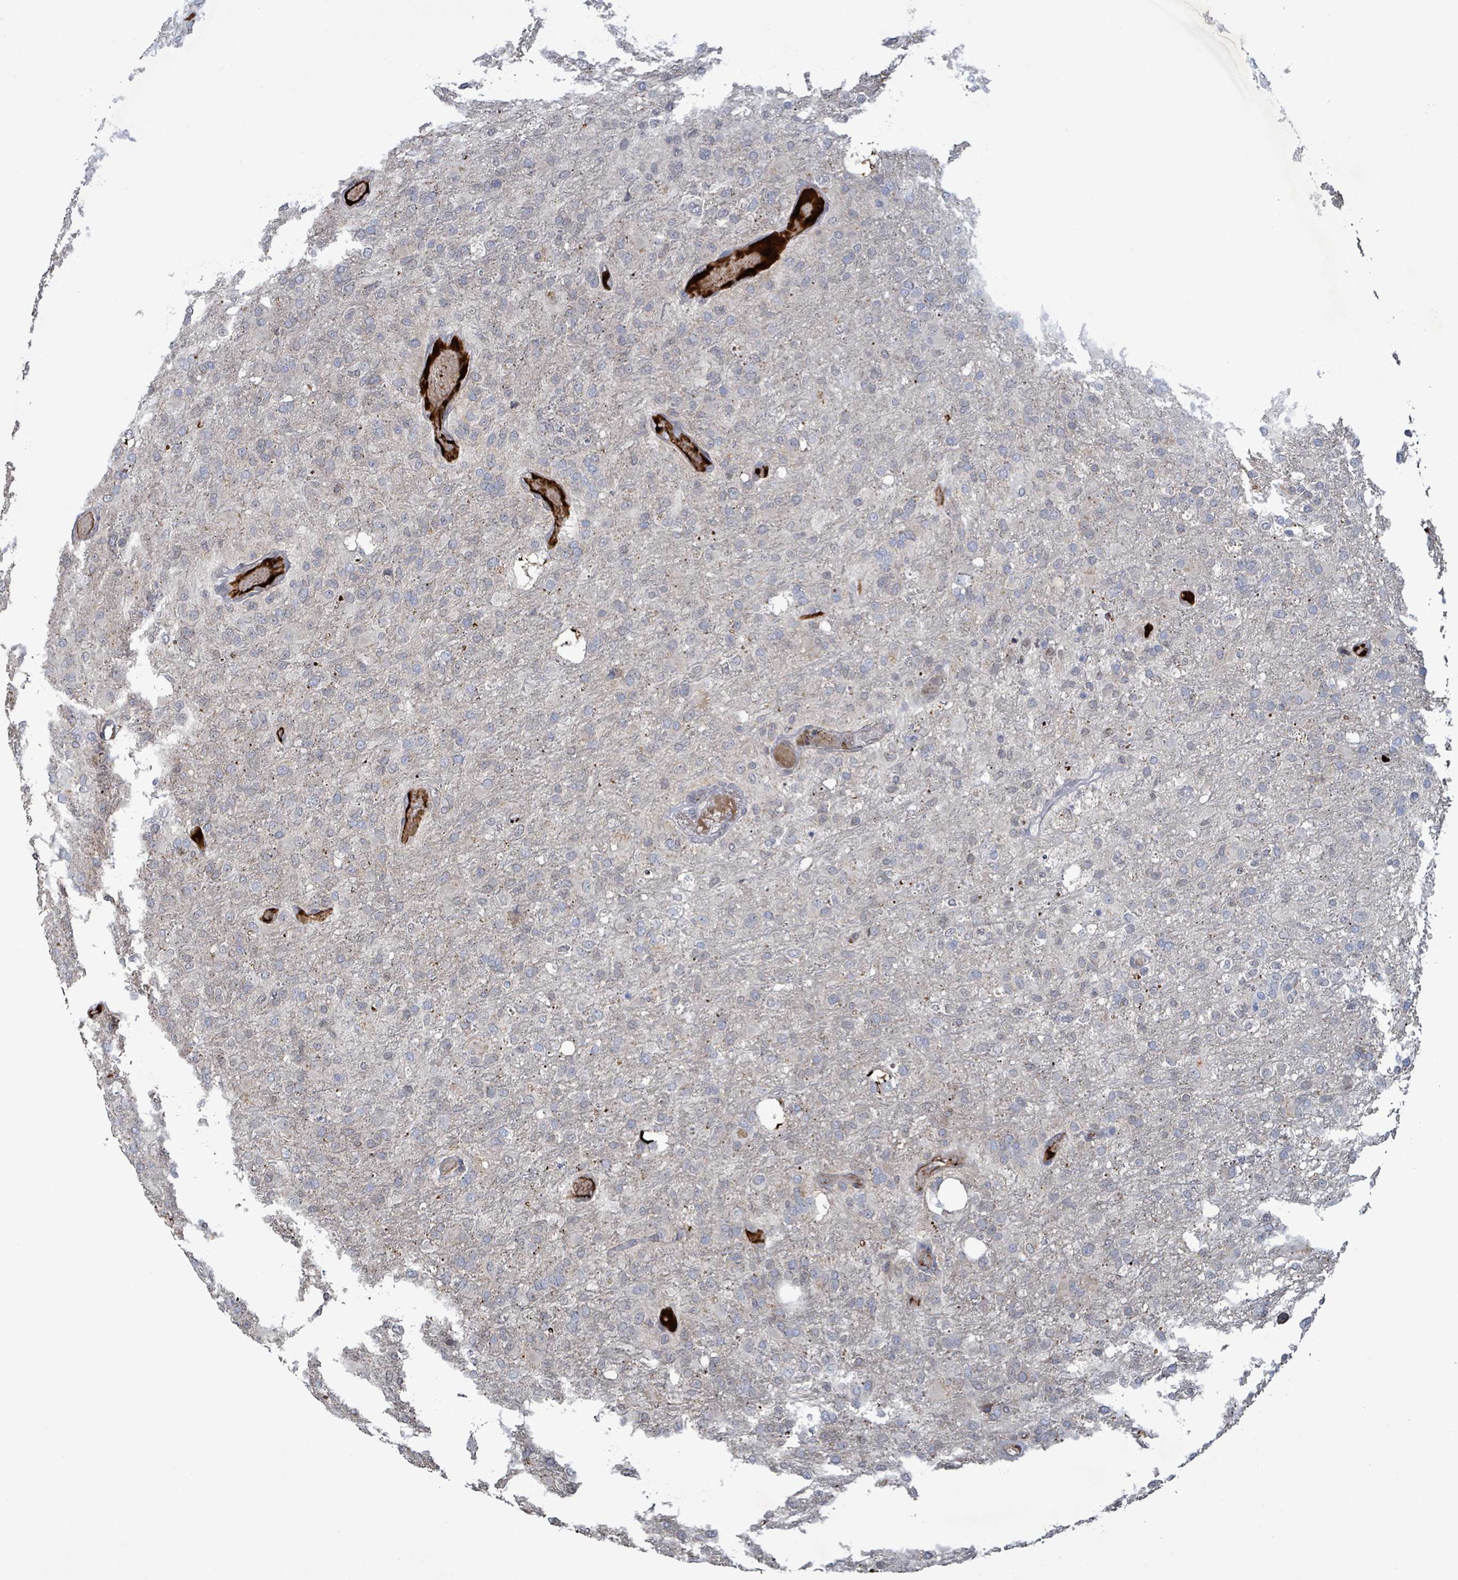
{"staining": {"intensity": "negative", "quantity": "none", "location": "none"}, "tissue": "glioma", "cell_type": "Tumor cells", "image_type": "cancer", "snomed": [{"axis": "morphology", "description": "Glioma, malignant, High grade"}, {"axis": "topography", "description": "Brain"}], "caption": "Protein analysis of high-grade glioma (malignant) shows no significant positivity in tumor cells.", "gene": "GRM8", "patient": {"sex": "female", "age": 74}}